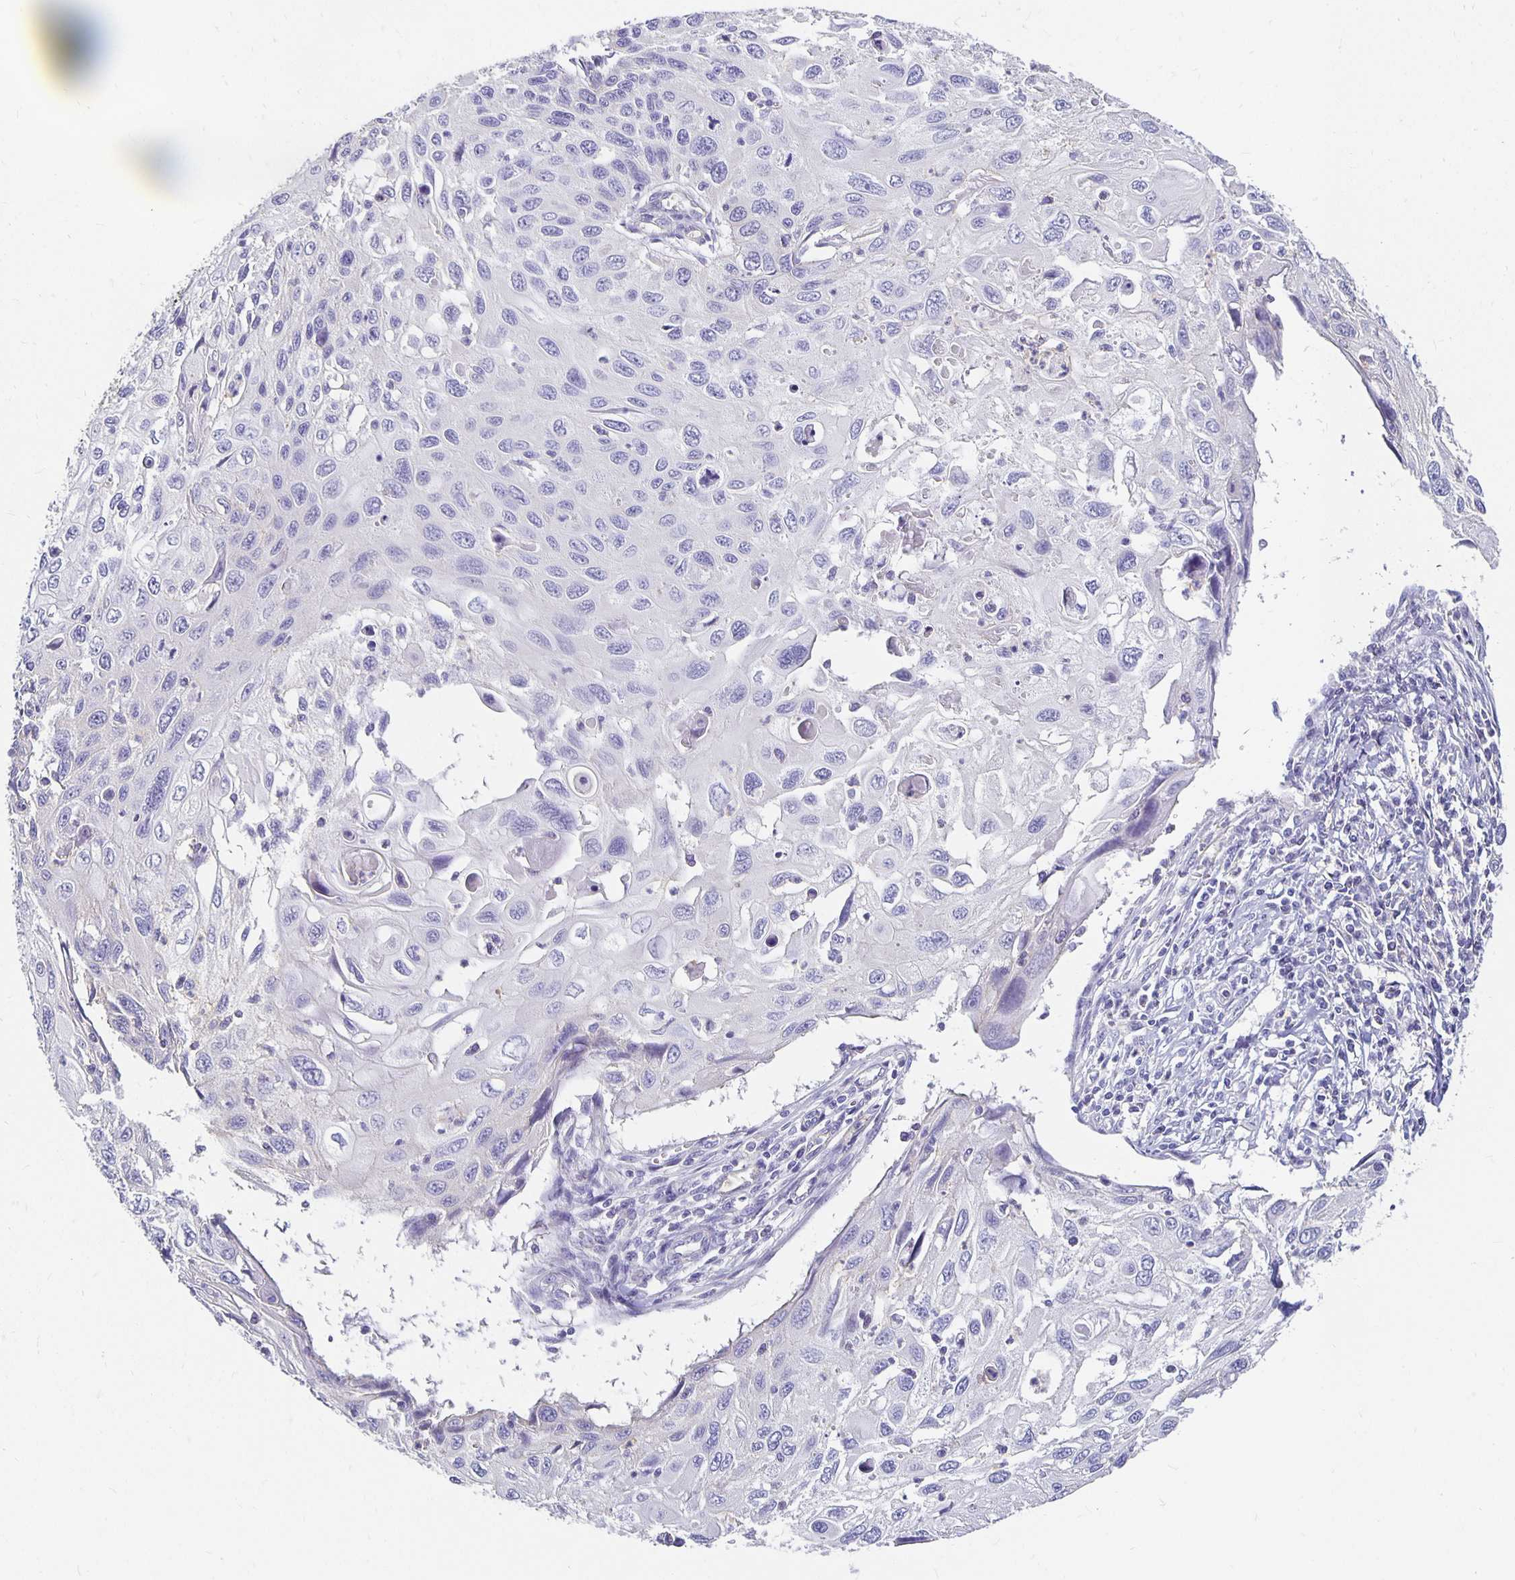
{"staining": {"intensity": "negative", "quantity": "none", "location": "none"}, "tissue": "cervical cancer", "cell_type": "Tumor cells", "image_type": "cancer", "snomed": [{"axis": "morphology", "description": "Squamous cell carcinoma, NOS"}, {"axis": "topography", "description": "Cervix"}], "caption": "A micrograph of human squamous cell carcinoma (cervical) is negative for staining in tumor cells. (DAB (3,3'-diaminobenzidine) immunohistochemistry (IHC), high magnification).", "gene": "APOB", "patient": {"sex": "female", "age": 70}}